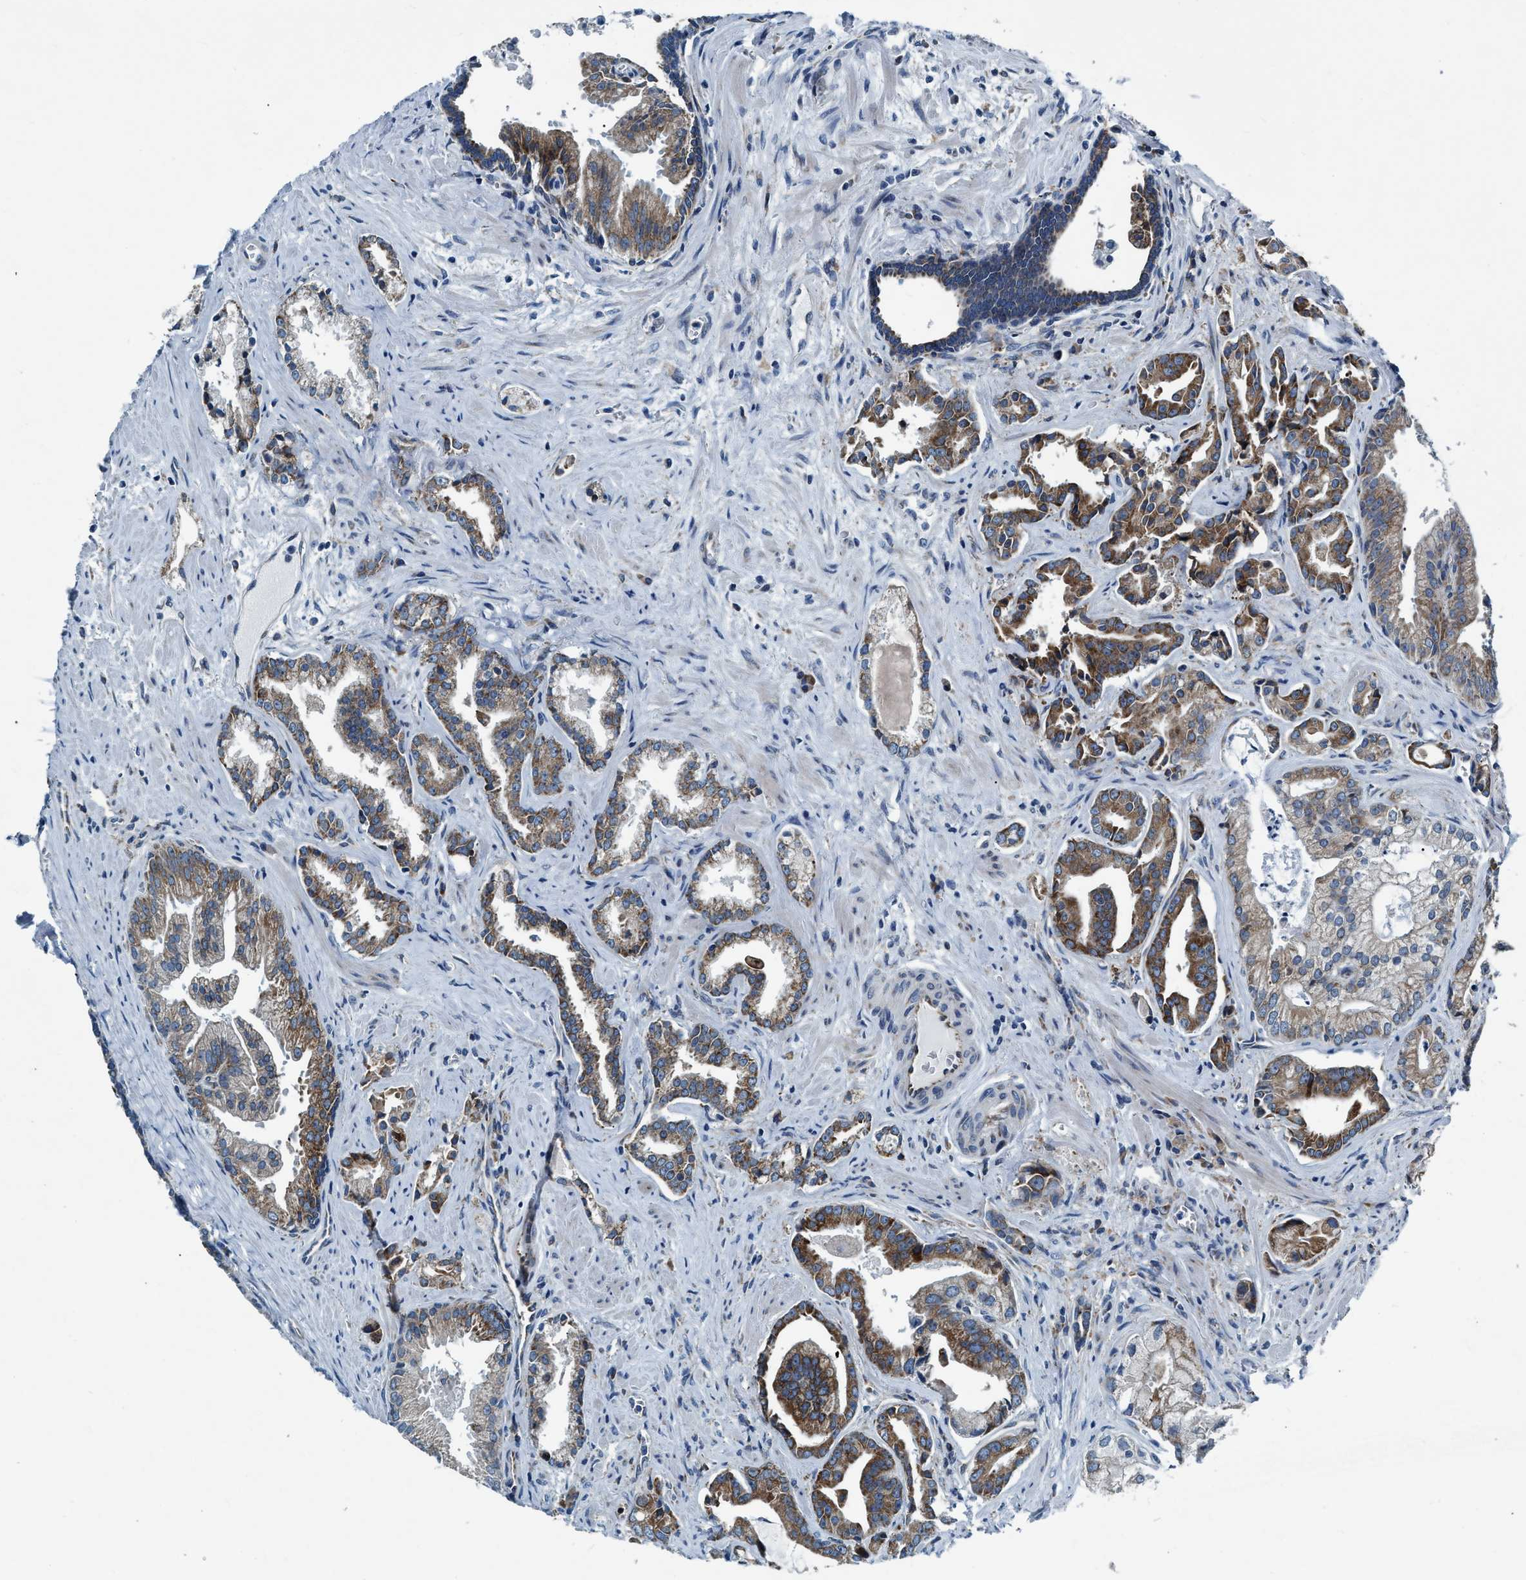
{"staining": {"intensity": "moderate", "quantity": ">75%", "location": "cytoplasmic/membranous"}, "tissue": "prostate cancer", "cell_type": "Tumor cells", "image_type": "cancer", "snomed": [{"axis": "morphology", "description": "Adenocarcinoma, High grade"}, {"axis": "topography", "description": "Prostate"}], "caption": "An image of prostate cancer (high-grade adenocarcinoma) stained for a protein displays moderate cytoplasmic/membranous brown staining in tumor cells. The protein is shown in brown color, while the nuclei are stained blue.", "gene": "ARMC9", "patient": {"sex": "male", "age": 67}}